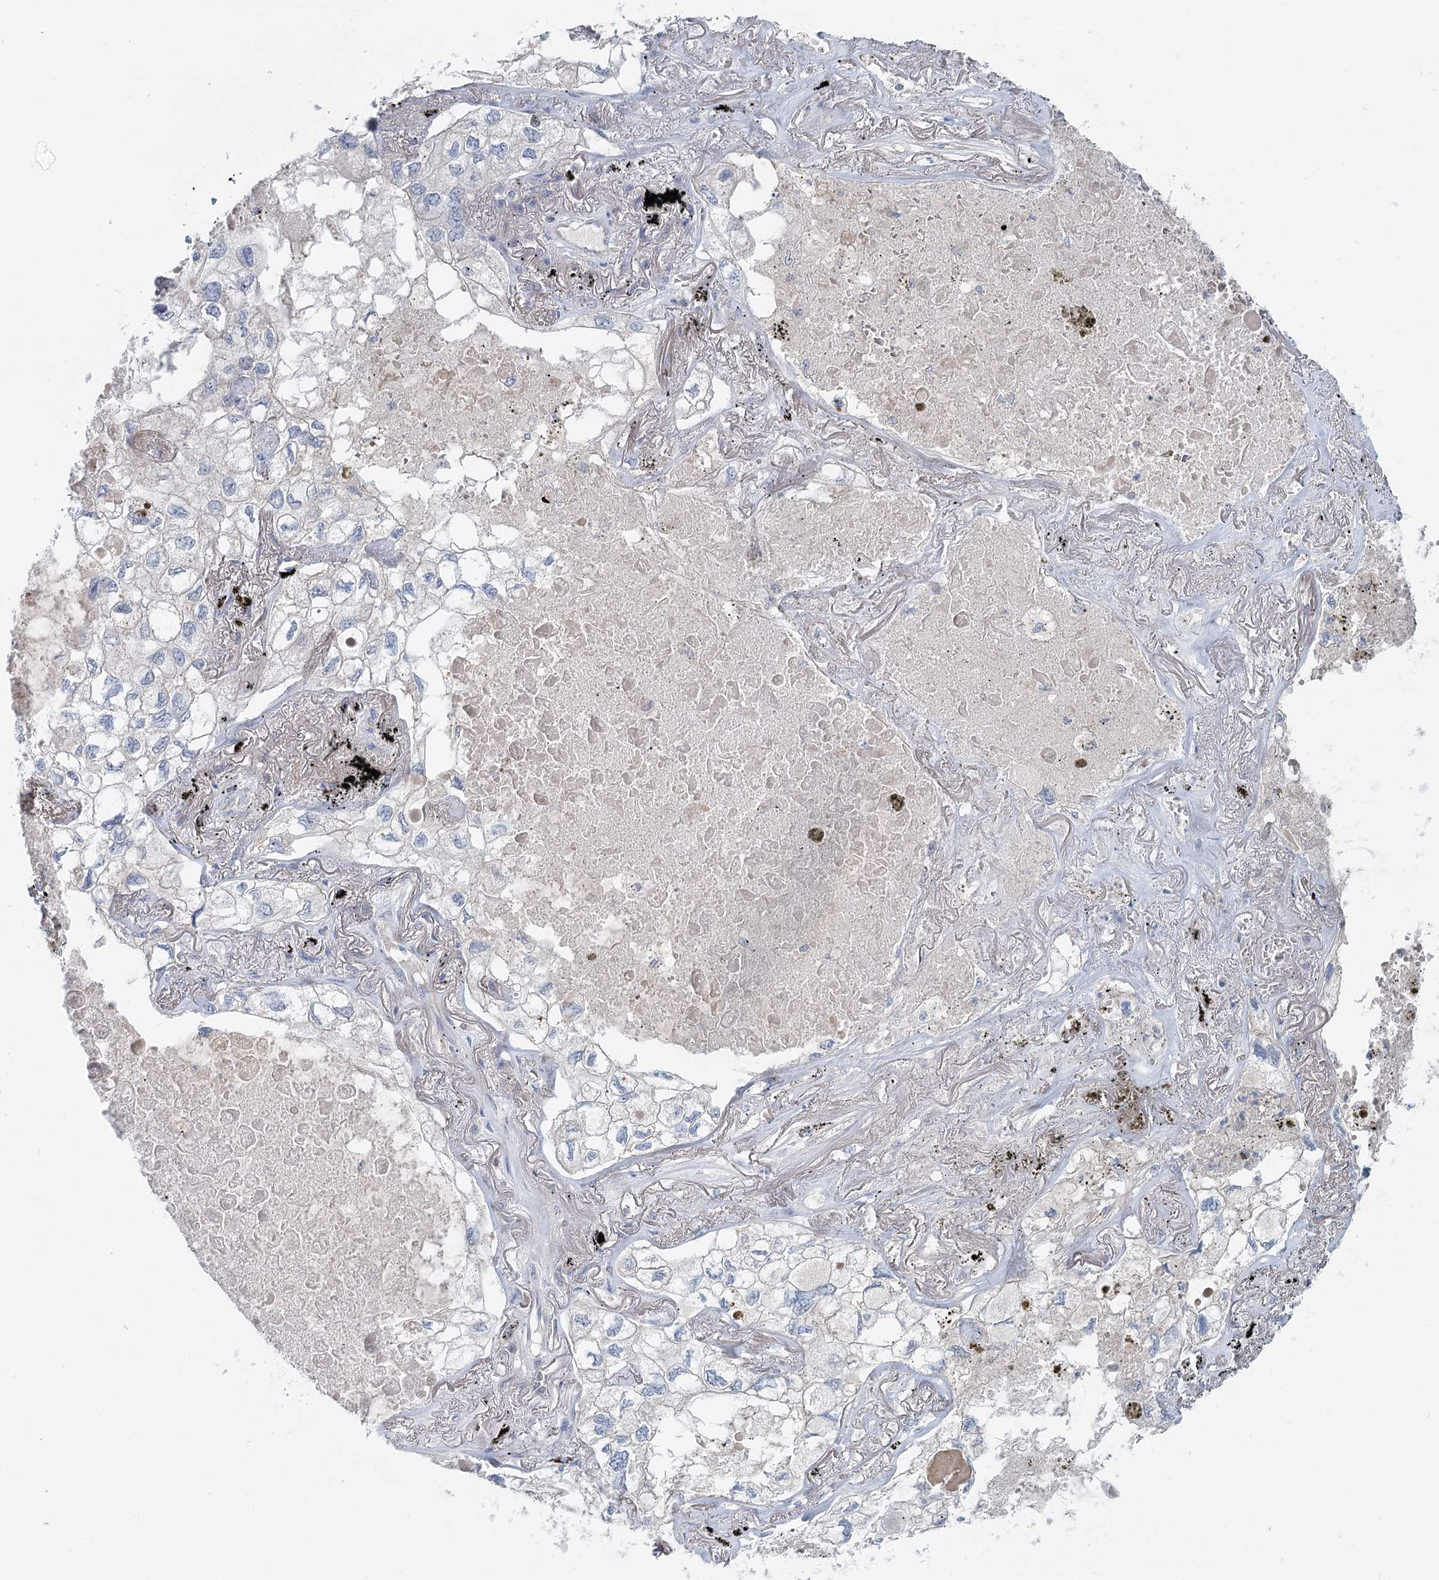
{"staining": {"intensity": "negative", "quantity": "none", "location": "none"}, "tissue": "lung cancer", "cell_type": "Tumor cells", "image_type": "cancer", "snomed": [{"axis": "morphology", "description": "Adenocarcinoma, NOS"}, {"axis": "topography", "description": "Lung"}], "caption": "Protein analysis of lung cancer displays no significant expression in tumor cells.", "gene": "DNMBP", "patient": {"sex": "male", "age": 65}}